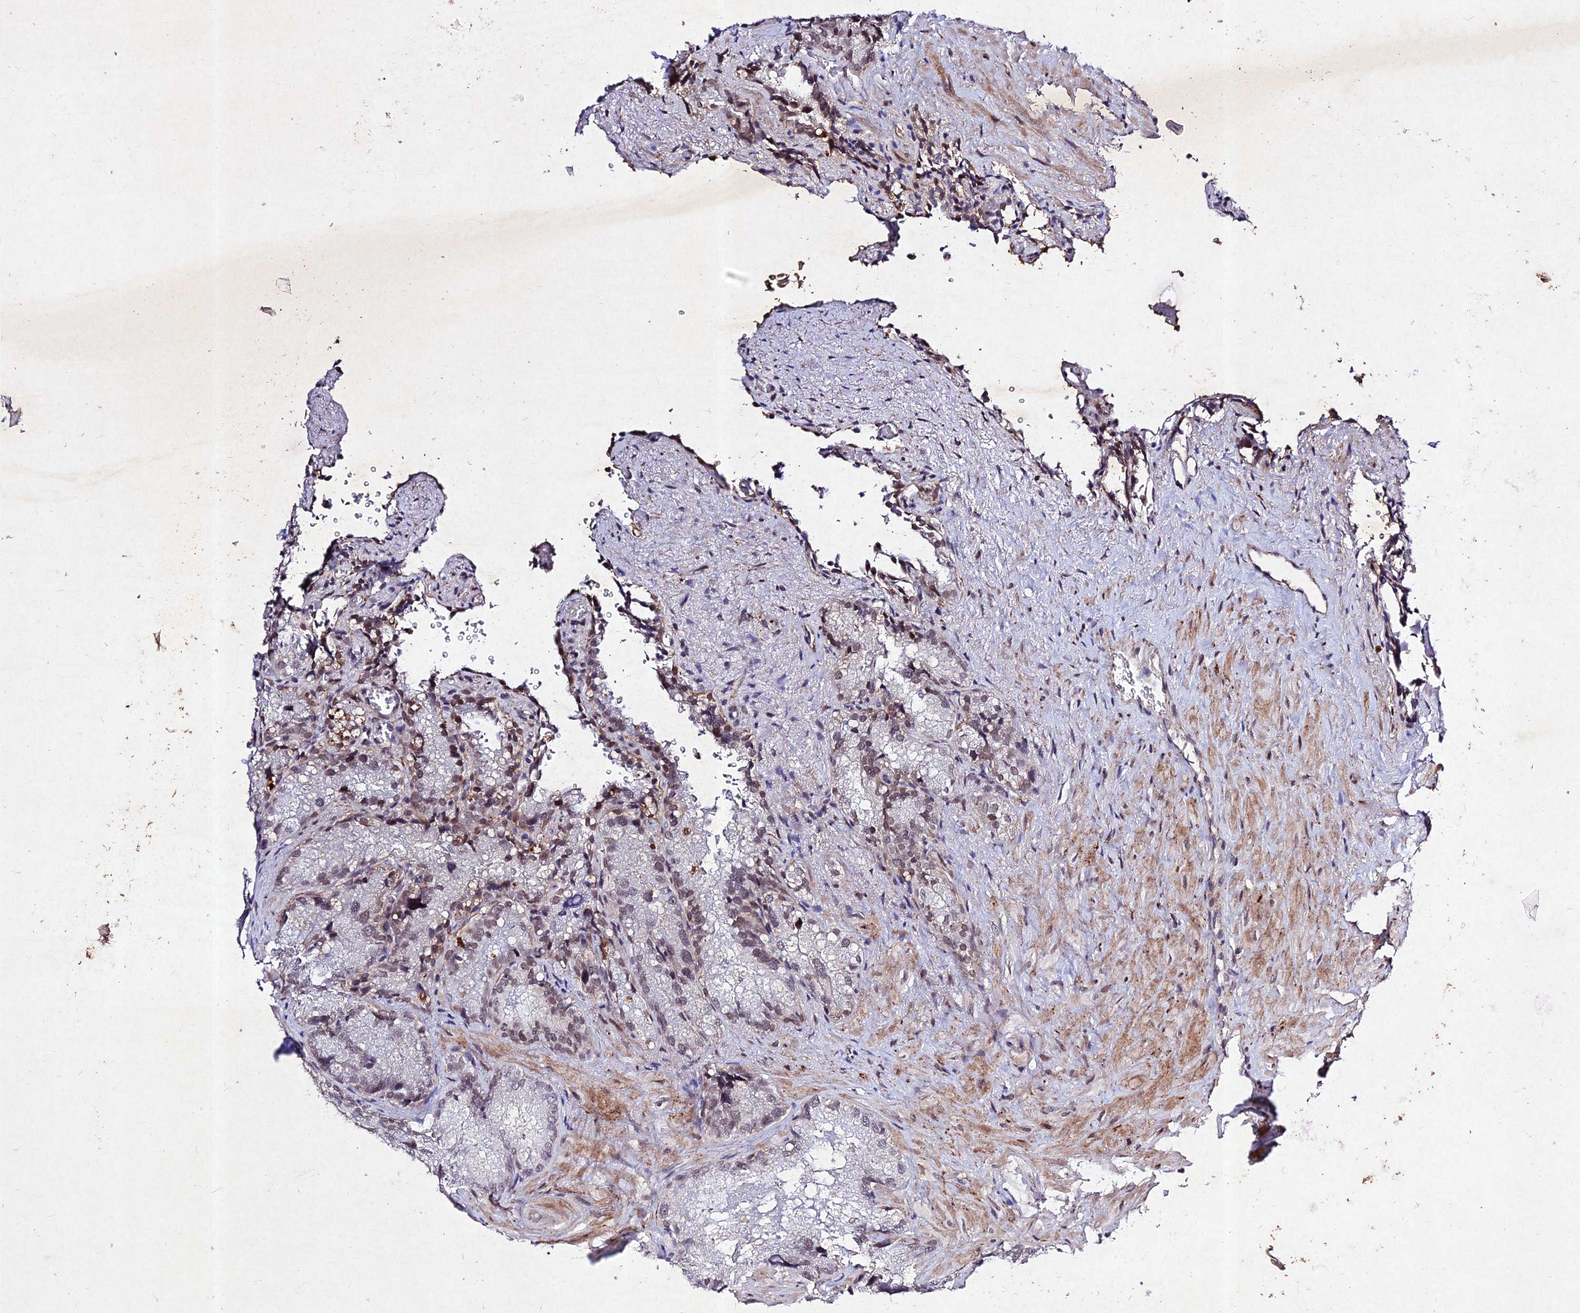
{"staining": {"intensity": "moderate", "quantity": "<25%", "location": "nuclear"}, "tissue": "seminal vesicle", "cell_type": "Glandular cells", "image_type": "normal", "snomed": [{"axis": "morphology", "description": "Normal tissue, NOS"}, {"axis": "topography", "description": "Seminal veicle"}], "caption": "Immunohistochemical staining of benign human seminal vesicle demonstrates low levels of moderate nuclear staining in about <25% of glandular cells. Immunohistochemistry stains the protein in brown and the nuclei are stained blue.", "gene": "RAVER1", "patient": {"sex": "male", "age": 62}}